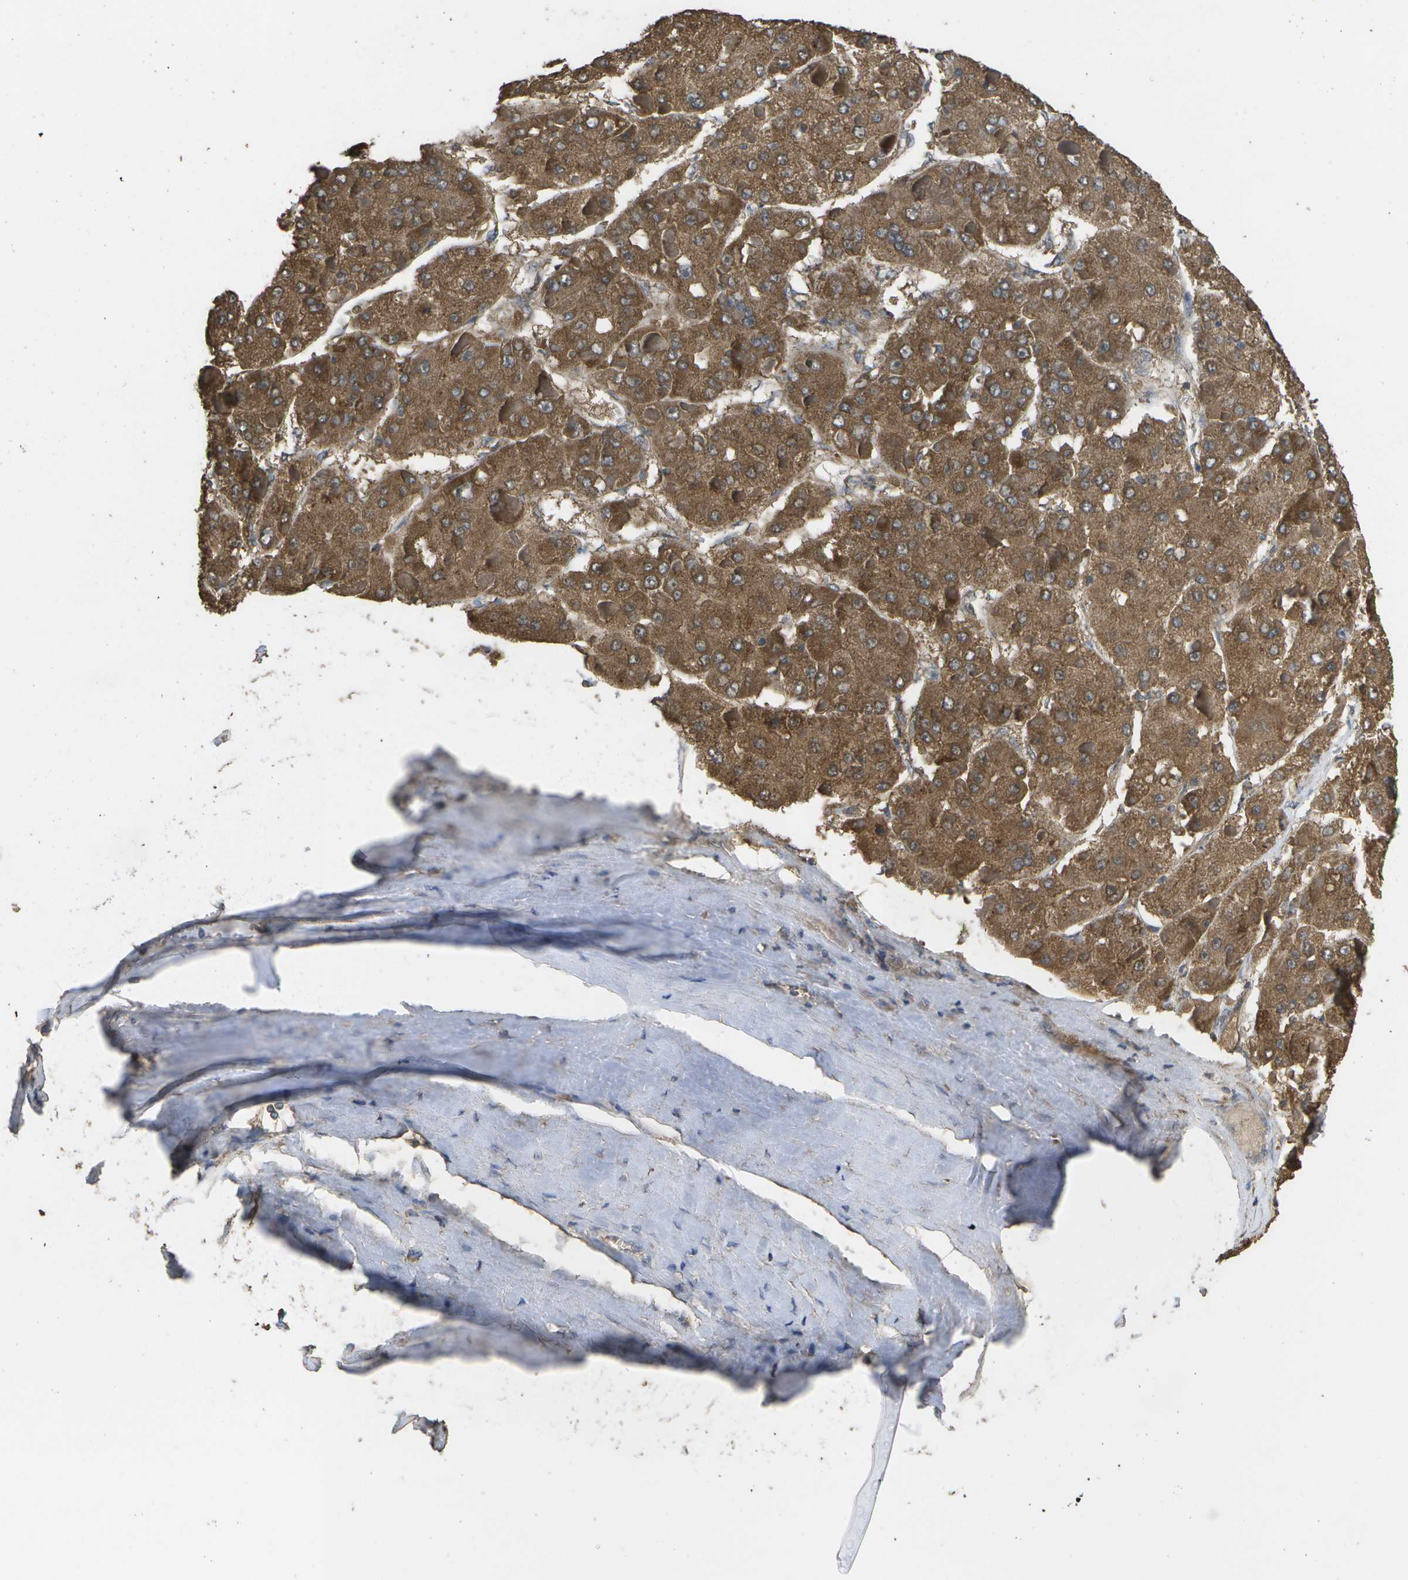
{"staining": {"intensity": "moderate", "quantity": ">75%", "location": "cytoplasmic/membranous"}, "tissue": "liver cancer", "cell_type": "Tumor cells", "image_type": "cancer", "snomed": [{"axis": "morphology", "description": "Carcinoma, Hepatocellular, NOS"}, {"axis": "topography", "description": "Liver"}], "caption": "High-magnification brightfield microscopy of liver cancer (hepatocellular carcinoma) stained with DAB (3,3'-diaminobenzidine) (brown) and counterstained with hematoxylin (blue). tumor cells exhibit moderate cytoplasmic/membranous positivity is seen in about>75% of cells.", "gene": "SACS", "patient": {"sex": "female", "age": 73}}